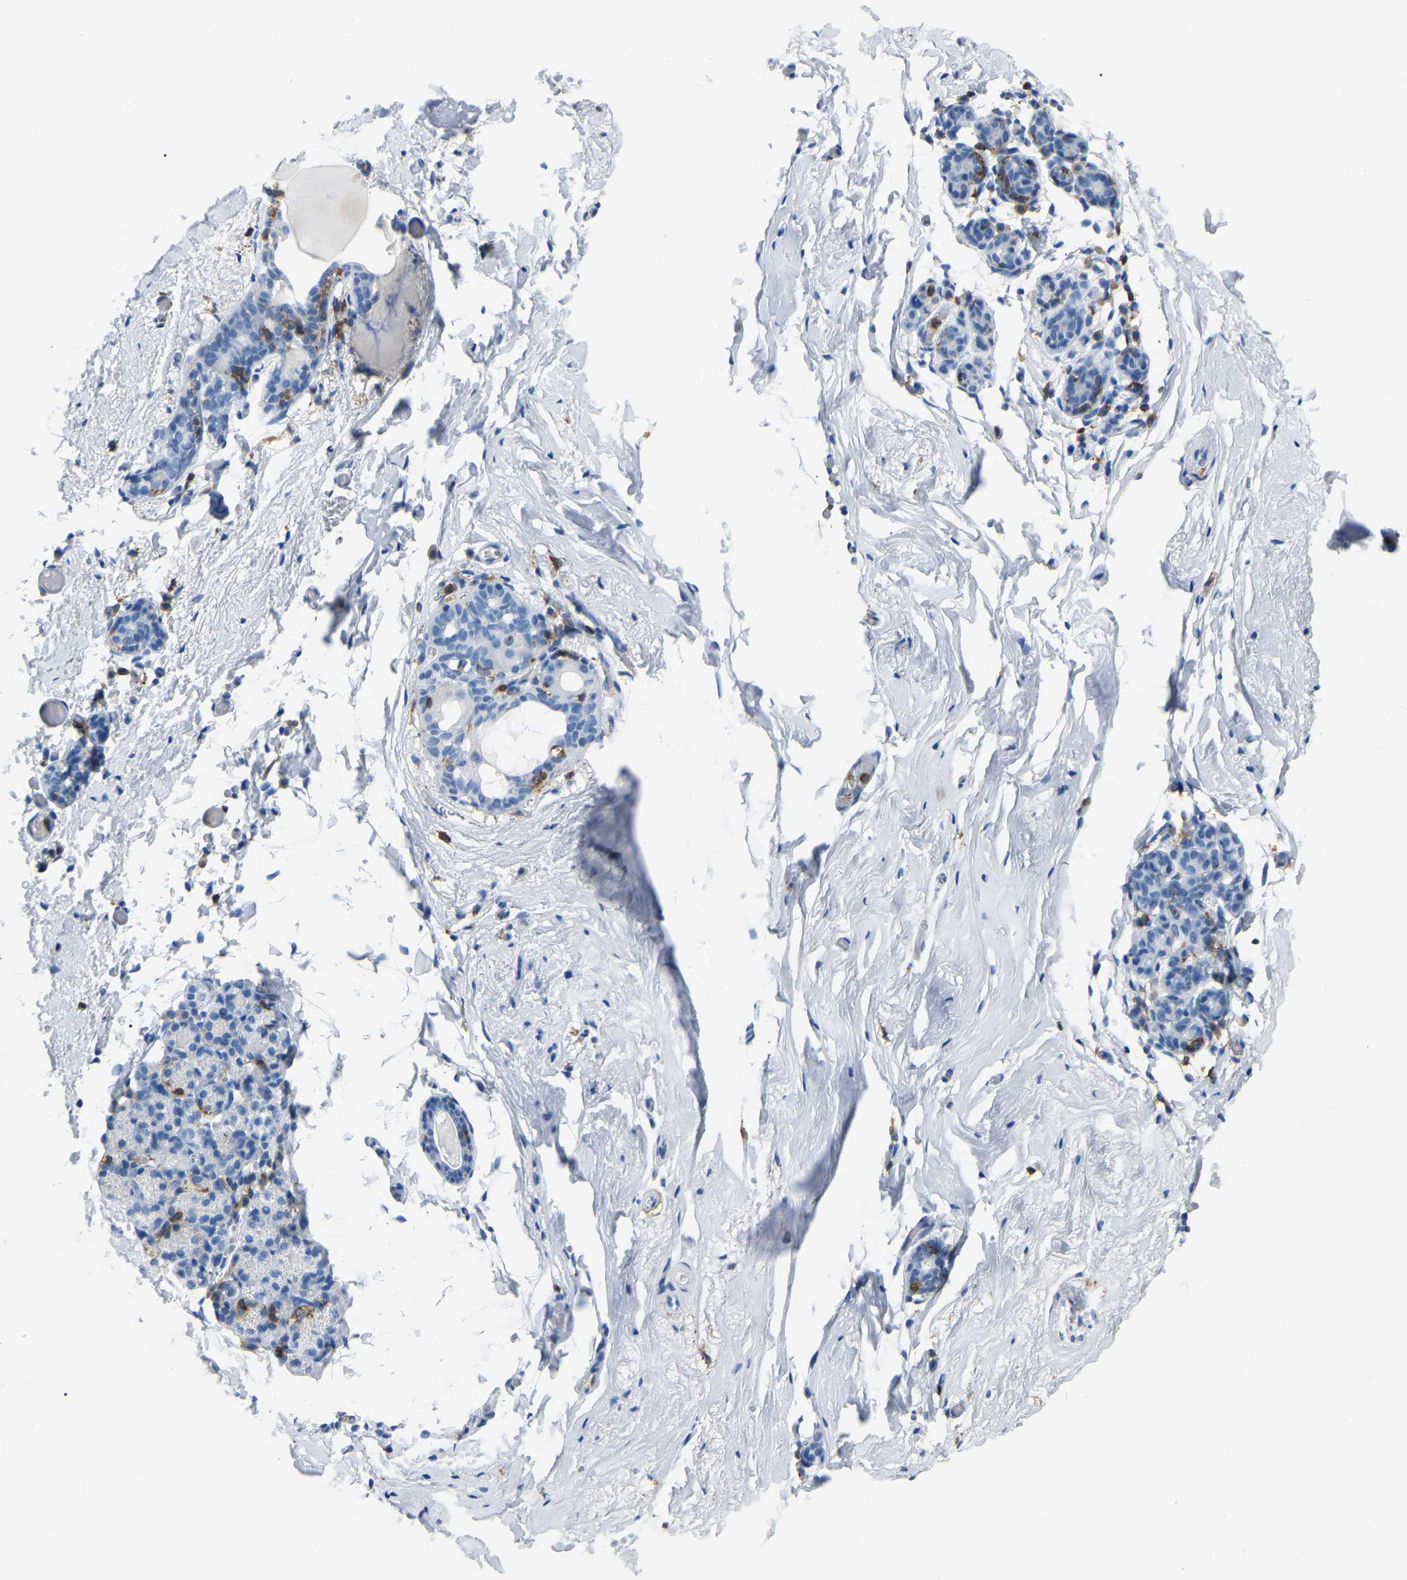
{"staining": {"intensity": "negative", "quantity": "none", "location": "none"}, "tissue": "breast", "cell_type": "Adipocytes", "image_type": "normal", "snomed": [{"axis": "morphology", "description": "Normal tissue, NOS"}, {"axis": "topography", "description": "Breast"}], "caption": "High power microscopy histopathology image of an IHC image of benign breast, revealing no significant staining in adipocytes.", "gene": "ARHGAP45", "patient": {"sex": "female", "age": 62}}